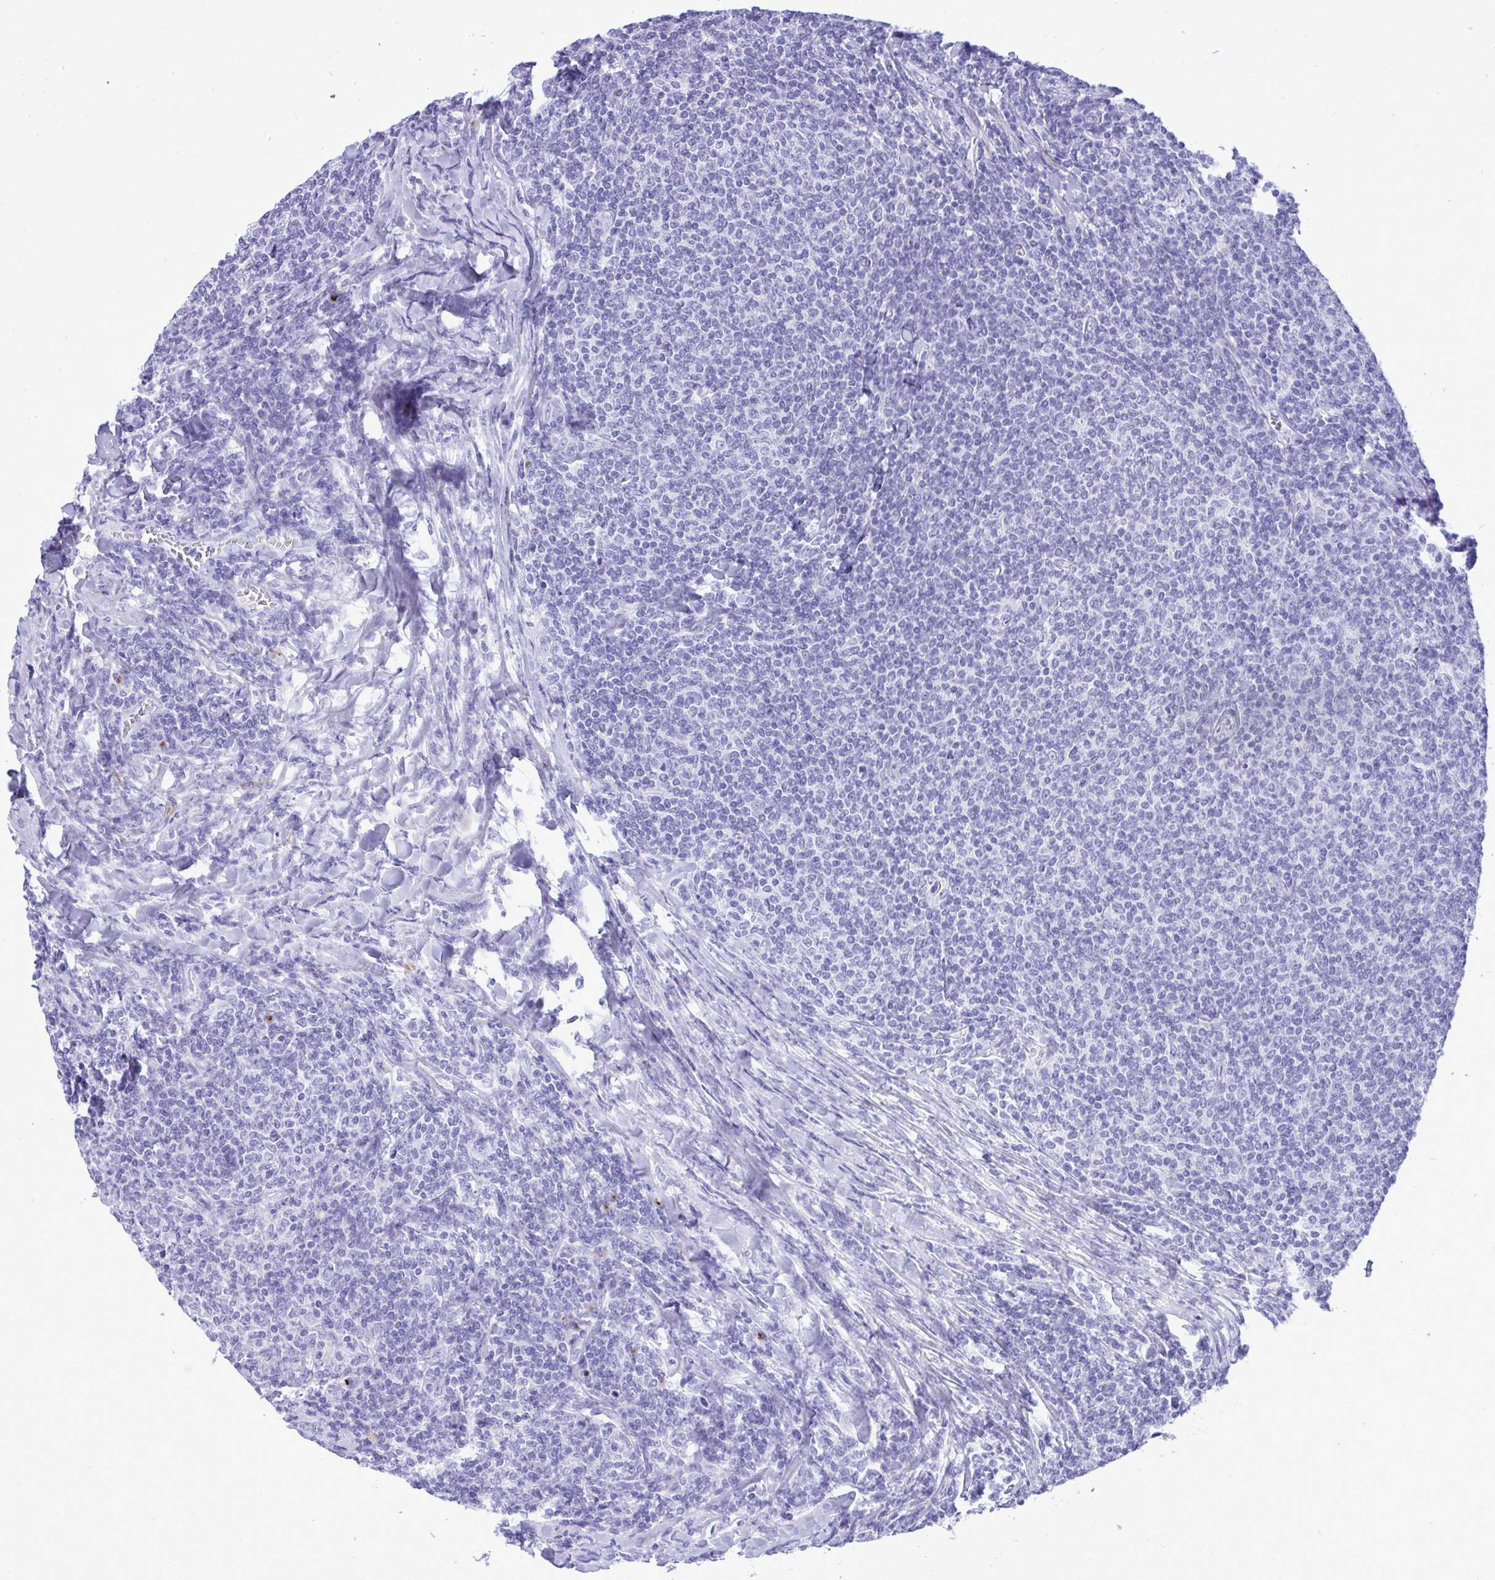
{"staining": {"intensity": "negative", "quantity": "none", "location": "none"}, "tissue": "lymphoma", "cell_type": "Tumor cells", "image_type": "cancer", "snomed": [{"axis": "morphology", "description": "Malignant lymphoma, non-Hodgkin's type, Low grade"}, {"axis": "topography", "description": "Lymph node"}], "caption": "Immunohistochemical staining of human malignant lymphoma, non-Hodgkin's type (low-grade) displays no significant staining in tumor cells. The staining was performed using DAB to visualize the protein expression in brown, while the nuclei were stained in blue with hematoxylin (Magnification: 20x).", "gene": "ANKDD1B", "patient": {"sex": "male", "age": 52}}